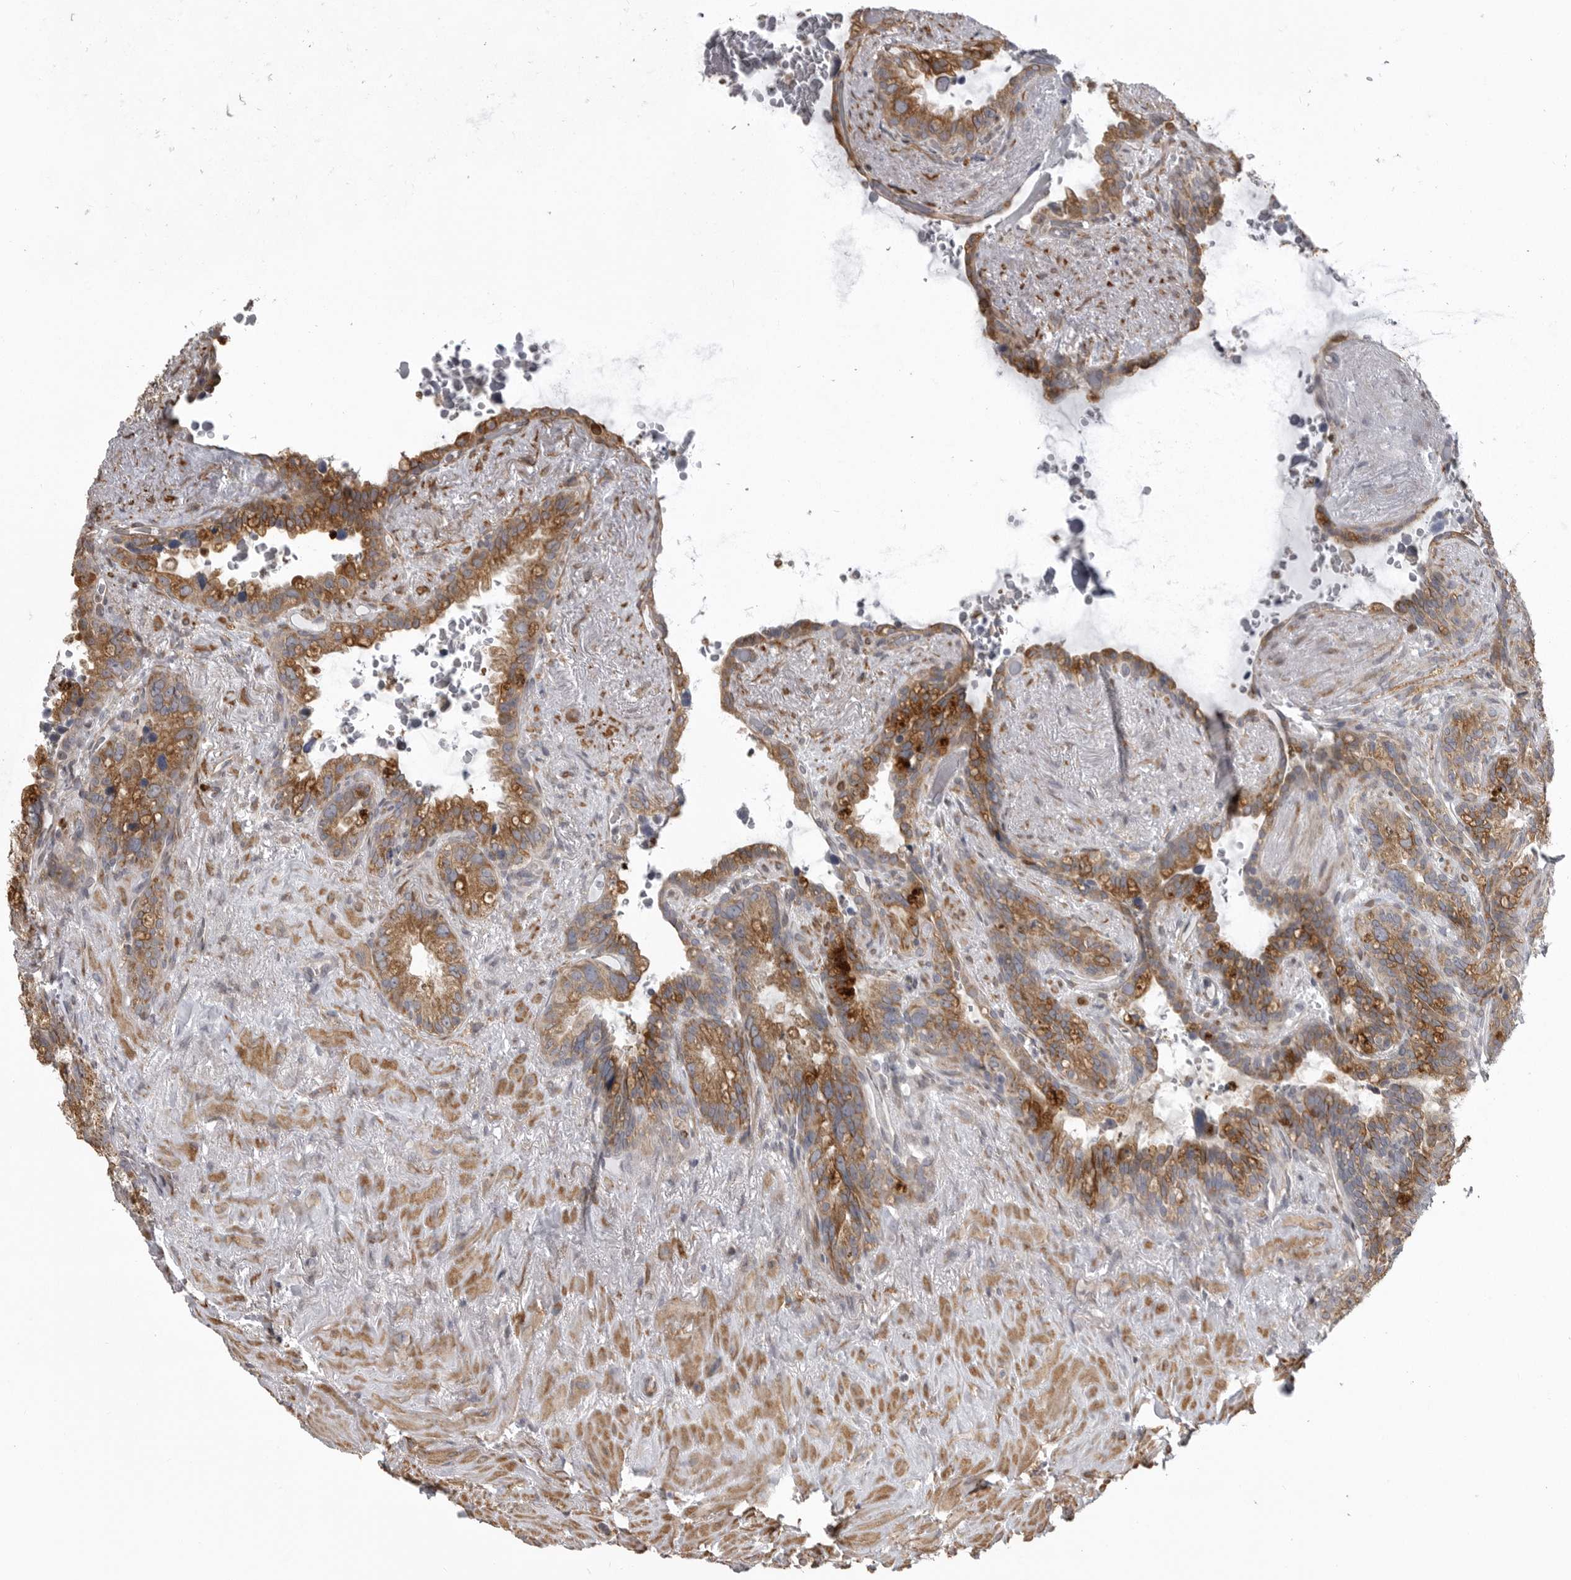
{"staining": {"intensity": "moderate", "quantity": ">75%", "location": "cytoplasmic/membranous"}, "tissue": "seminal vesicle", "cell_type": "Glandular cells", "image_type": "normal", "snomed": [{"axis": "morphology", "description": "Normal tissue, NOS"}, {"axis": "topography", "description": "Seminal veicle"}], "caption": "The immunohistochemical stain highlights moderate cytoplasmic/membranous expression in glandular cells of benign seminal vesicle. The staining was performed using DAB to visualize the protein expression in brown, while the nuclei were stained in blue with hematoxylin (Magnification: 20x).", "gene": "ZNRF1", "patient": {"sex": "male", "age": 80}}